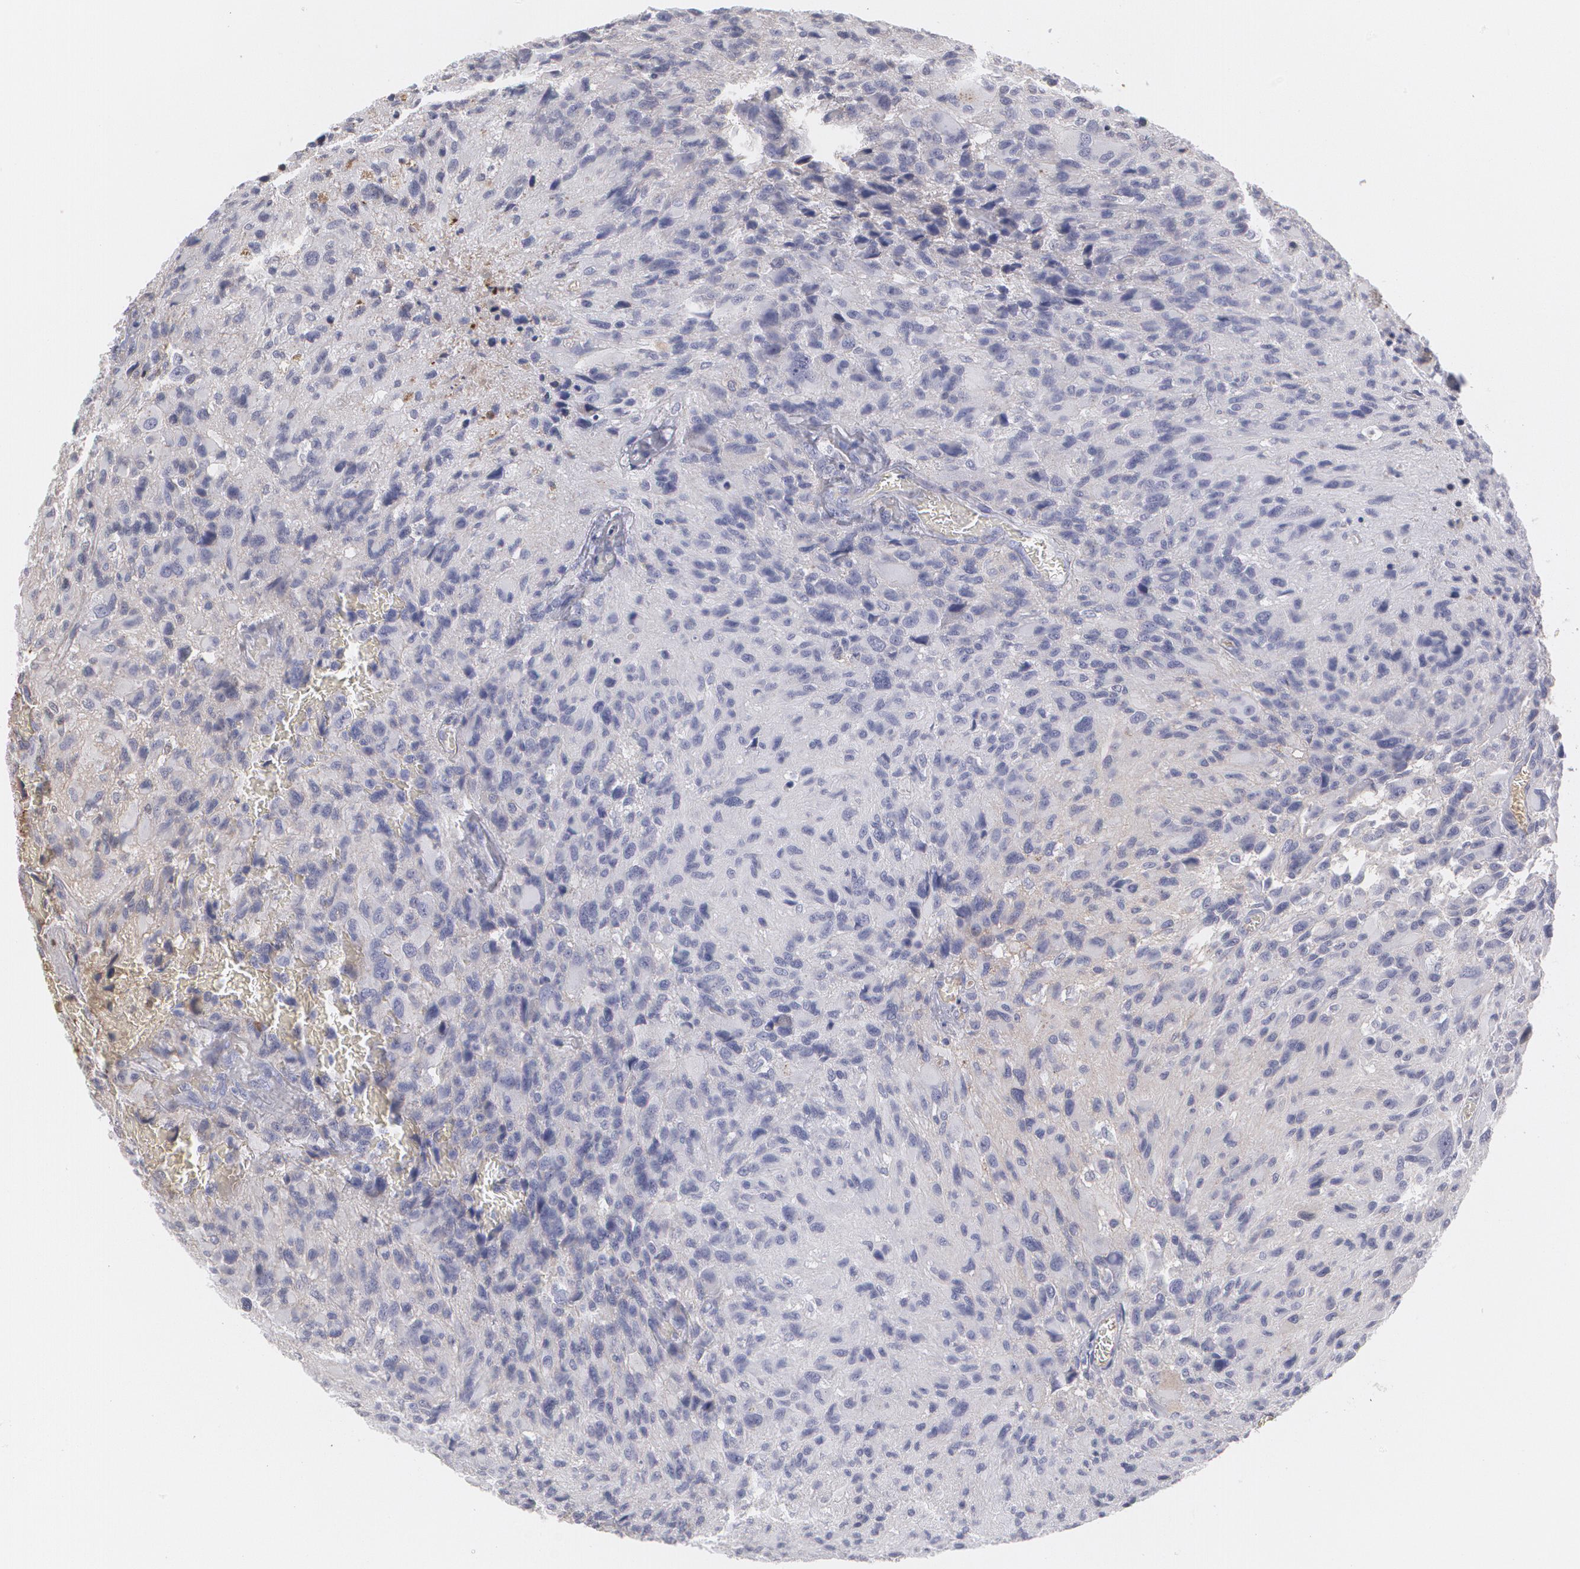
{"staining": {"intensity": "negative", "quantity": "none", "location": "none"}, "tissue": "glioma", "cell_type": "Tumor cells", "image_type": "cancer", "snomed": [{"axis": "morphology", "description": "Glioma, malignant, High grade"}, {"axis": "topography", "description": "Brain"}], "caption": "Immunohistochemistry of glioma reveals no staining in tumor cells.", "gene": "SERPINA1", "patient": {"sex": "male", "age": 69}}